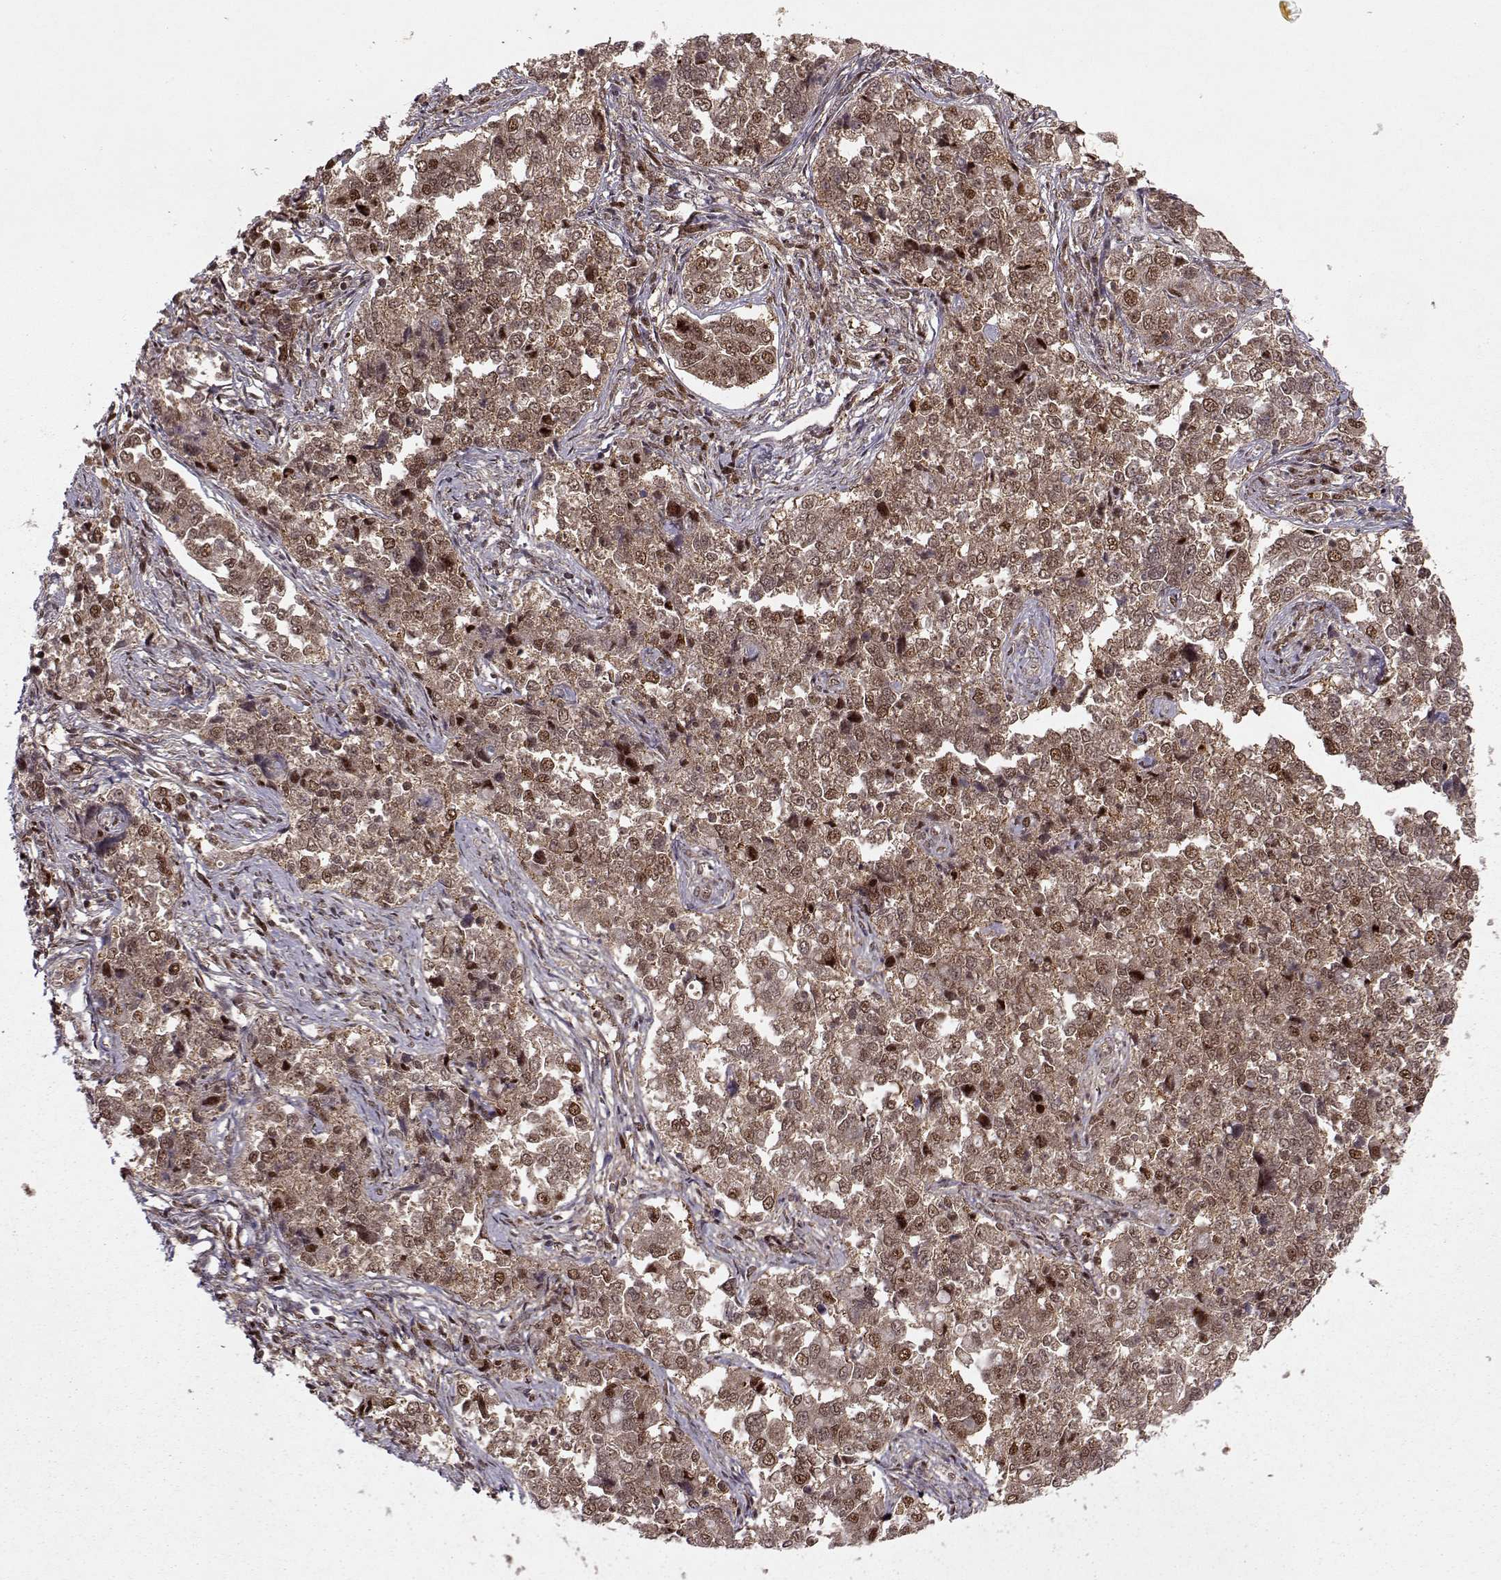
{"staining": {"intensity": "weak", "quantity": ">75%", "location": "cytoplasmic/membranous,nuclear"}, "tissue": "endometrial cancer", "cell_type": "Tumor cells", "image_type": "cancer", "snomed": [{"axis": "morphology", "description": "Adenocarcinoma, NOS"}, {"axis": "topography", "description": "Endometrium"}], "caption": "Immunohistochemical staining of endometrial adenocarcinoma exhibits weak cytoplasmic/membranous and nuclear protein expression in approximately >75% of tumor cells. The staining was performed using DAB to visualize the protein expression in brown, while the nuclei were stained in blue with hematoxylin (Magnification: 20x).", "gene": "PSMA7", "patient": {"sex": "female", "age": 43}}